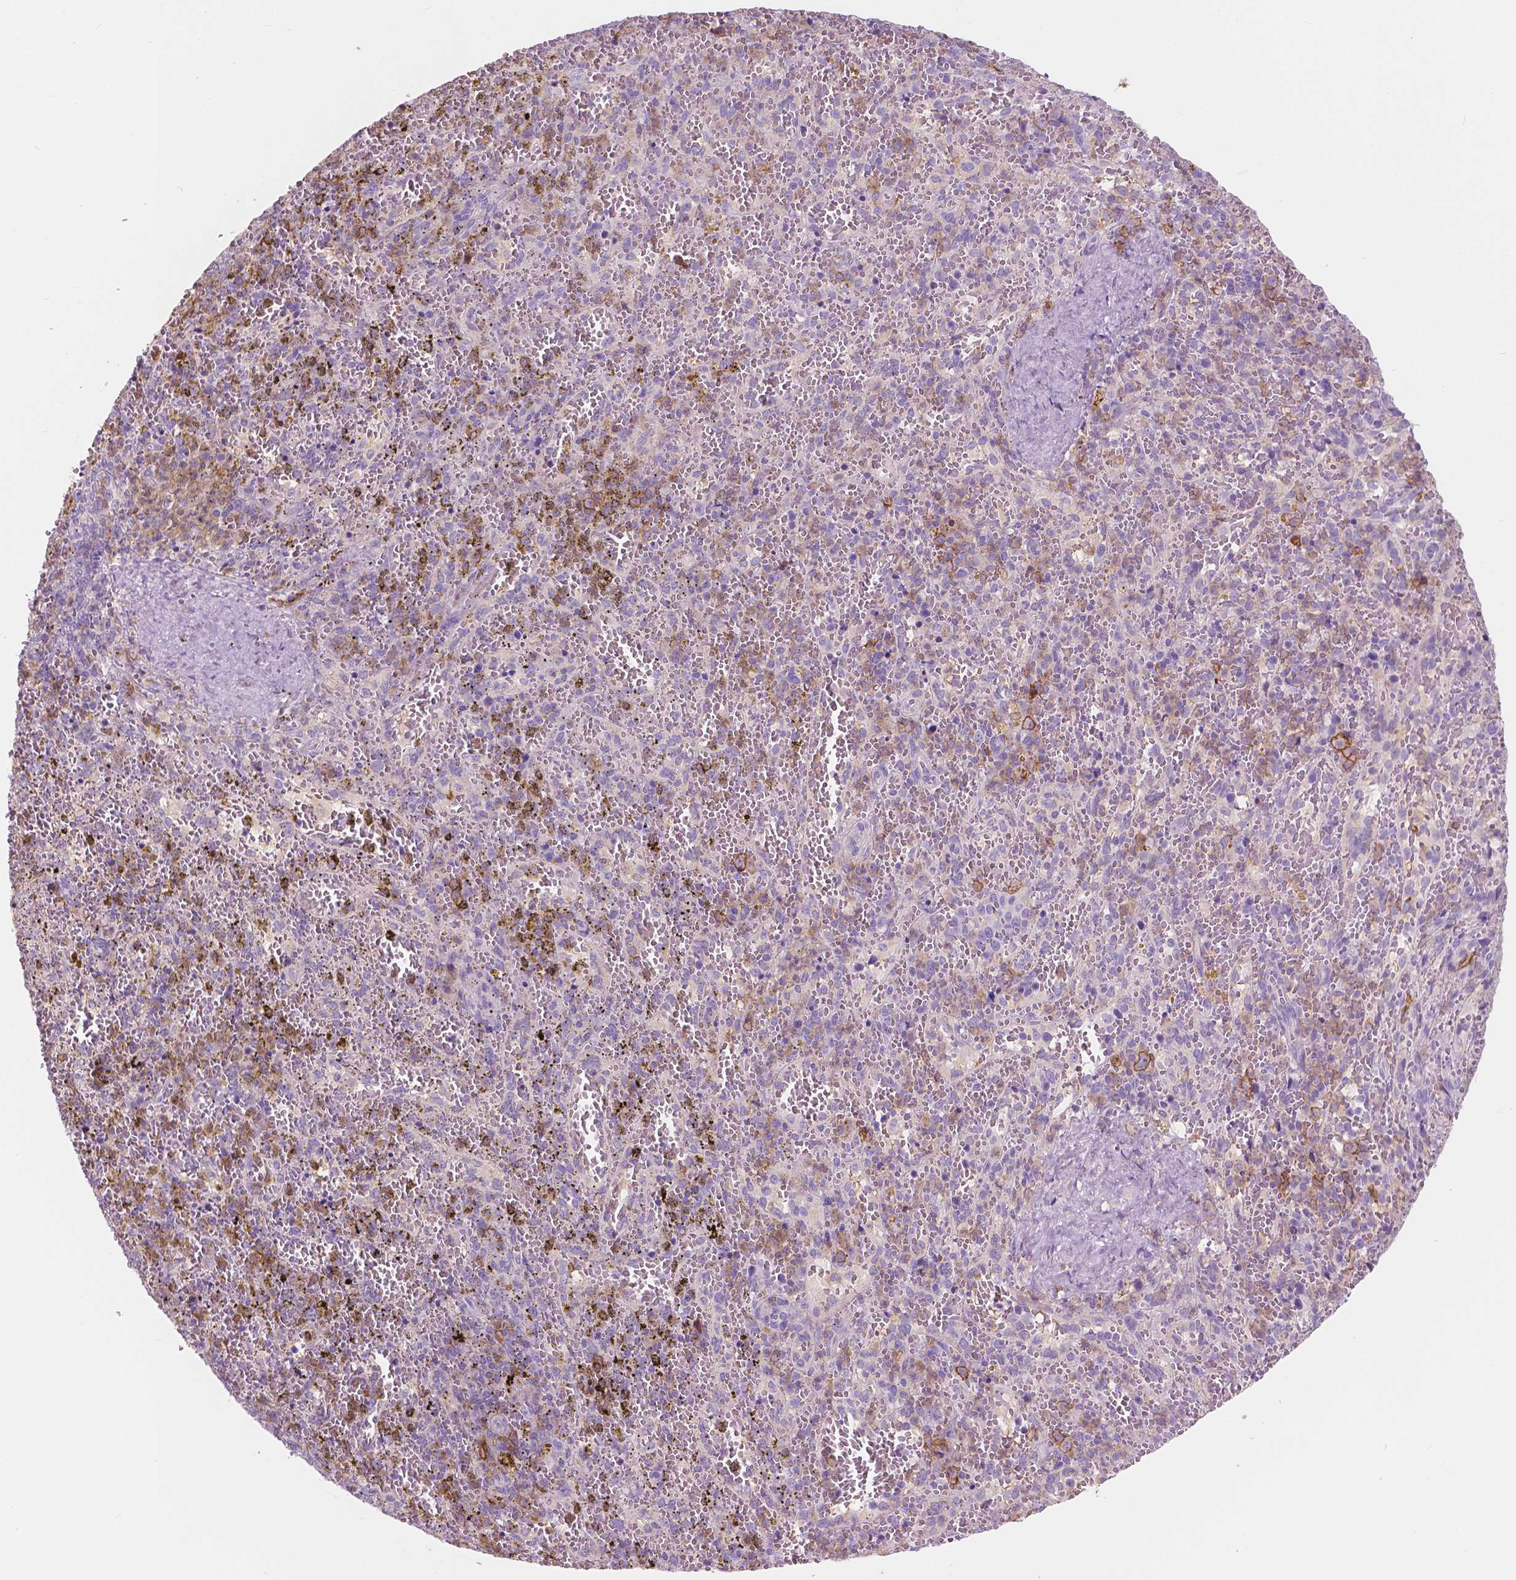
{"staining": {"intensity": "negative", "quantity": "none", "location": "none"}, "tissue": "spleen", "cell_type": "Cells in red pulp", "image_type": "normal", "snomed": [{"axis": "morphology", "description": "Normal tissue, NOS"}, {"axis": "topography", "description": "Spleen"}], "caption": "This is an immunohistochemistry (IHC) histopathology image of benign spleen. There is no expression in cells in red pulp.", "gene": "SEMA4A", "patient": {"sex": "female", "age": 50}}